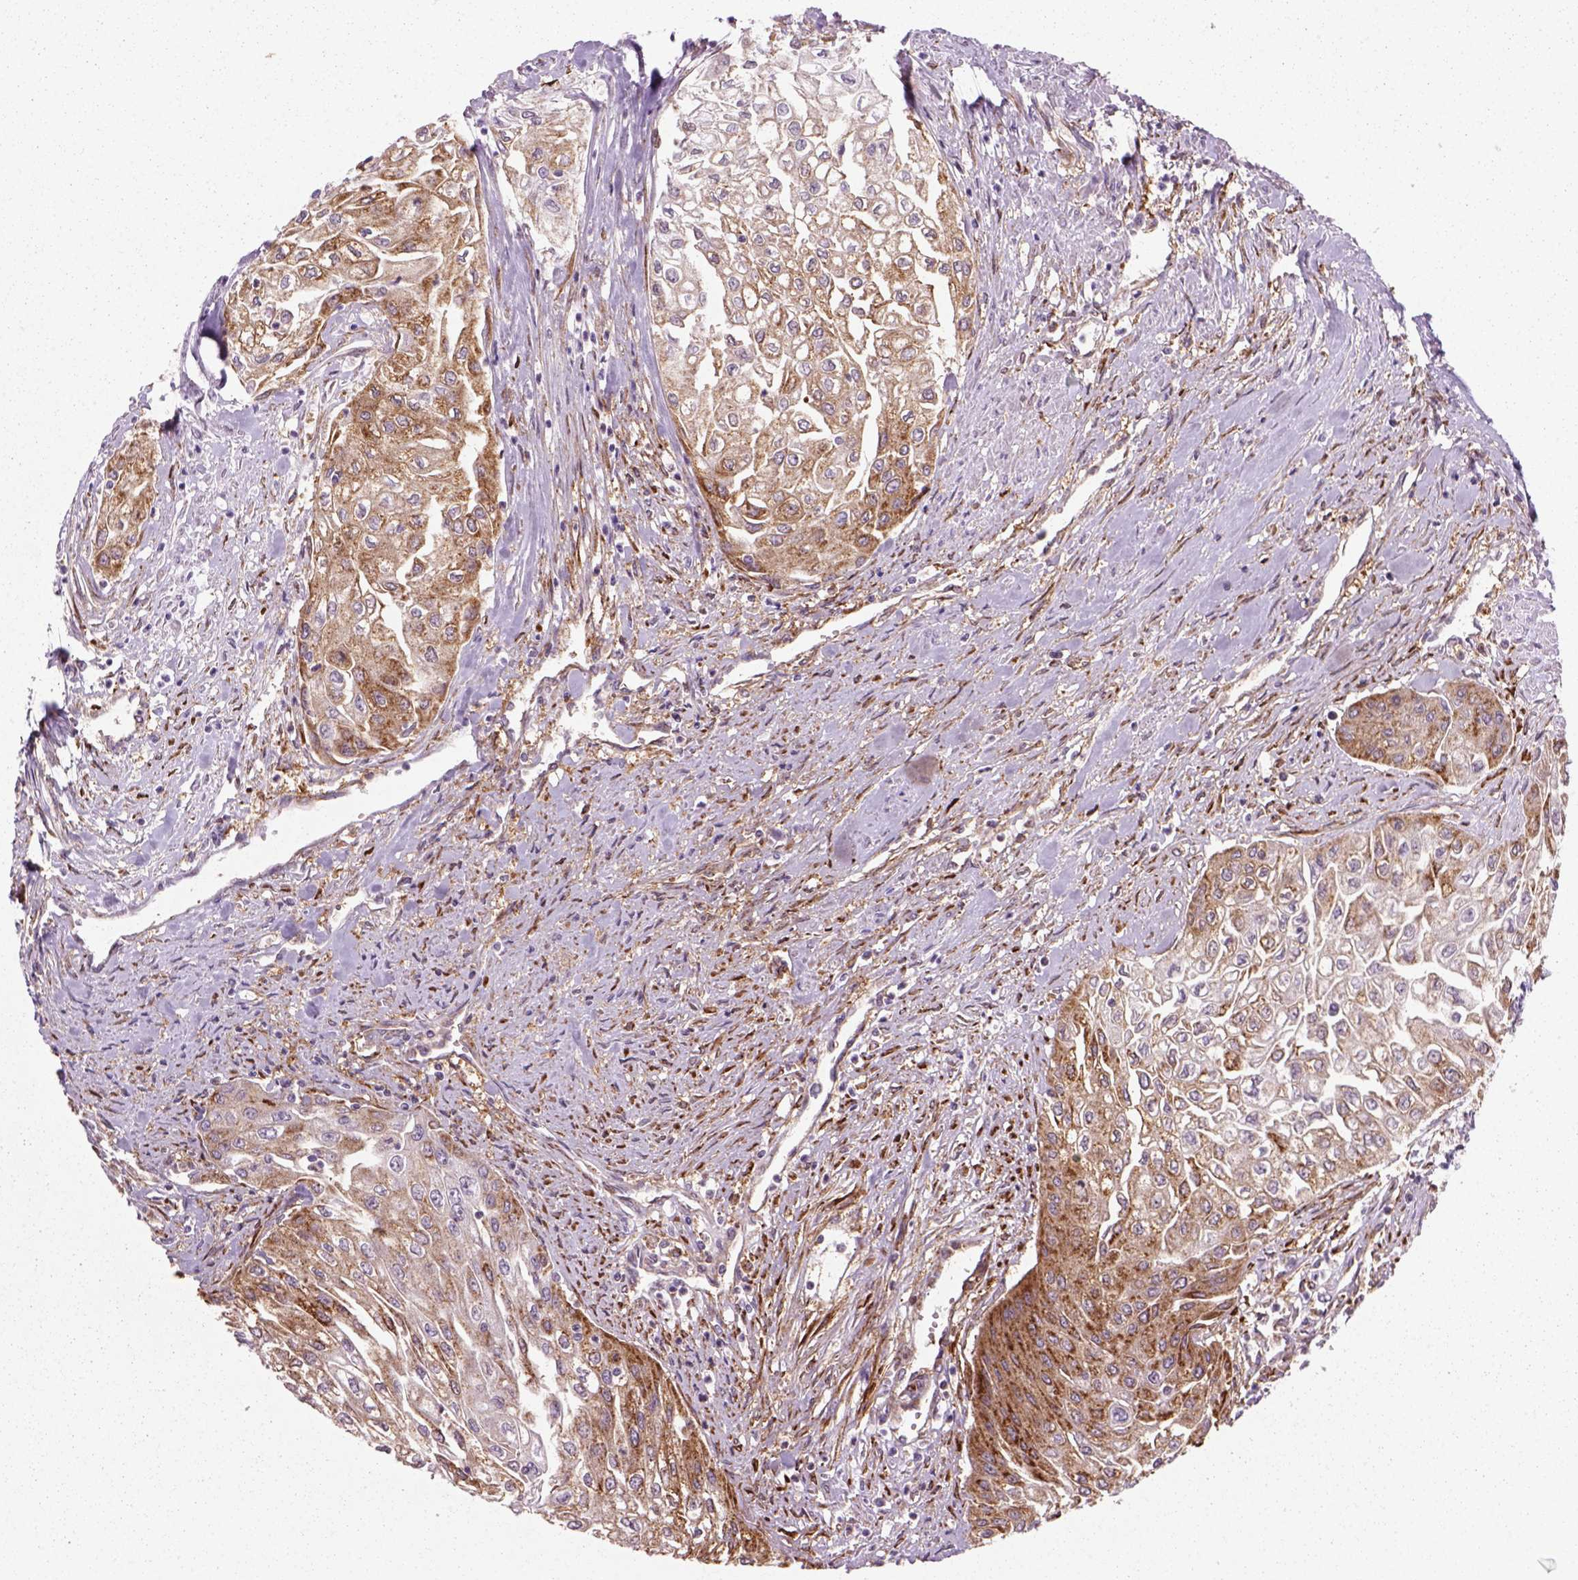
{"staining": {"intensity": "moderate", "quantity": ">75%", "location": "cytoplasmic/membranous"}, "tissue": "urothelial cancer", "cell_type": "Tumor cells", "image_type": "cancer", "snomed": [{"axis": "morphology", "description": "Urothelial carcinoma, High grade"}, {"axis": "topography", "description": "Urinary bladder"}], "caption": "Human high-grade urothelial carcinoma stained with a brown dye shows moderate cytoplasmic/membranous positive expression in approximately >75% of tumor cells.", "gene": "MARCKS", "patient": {"sex": "male", "age": 62}}